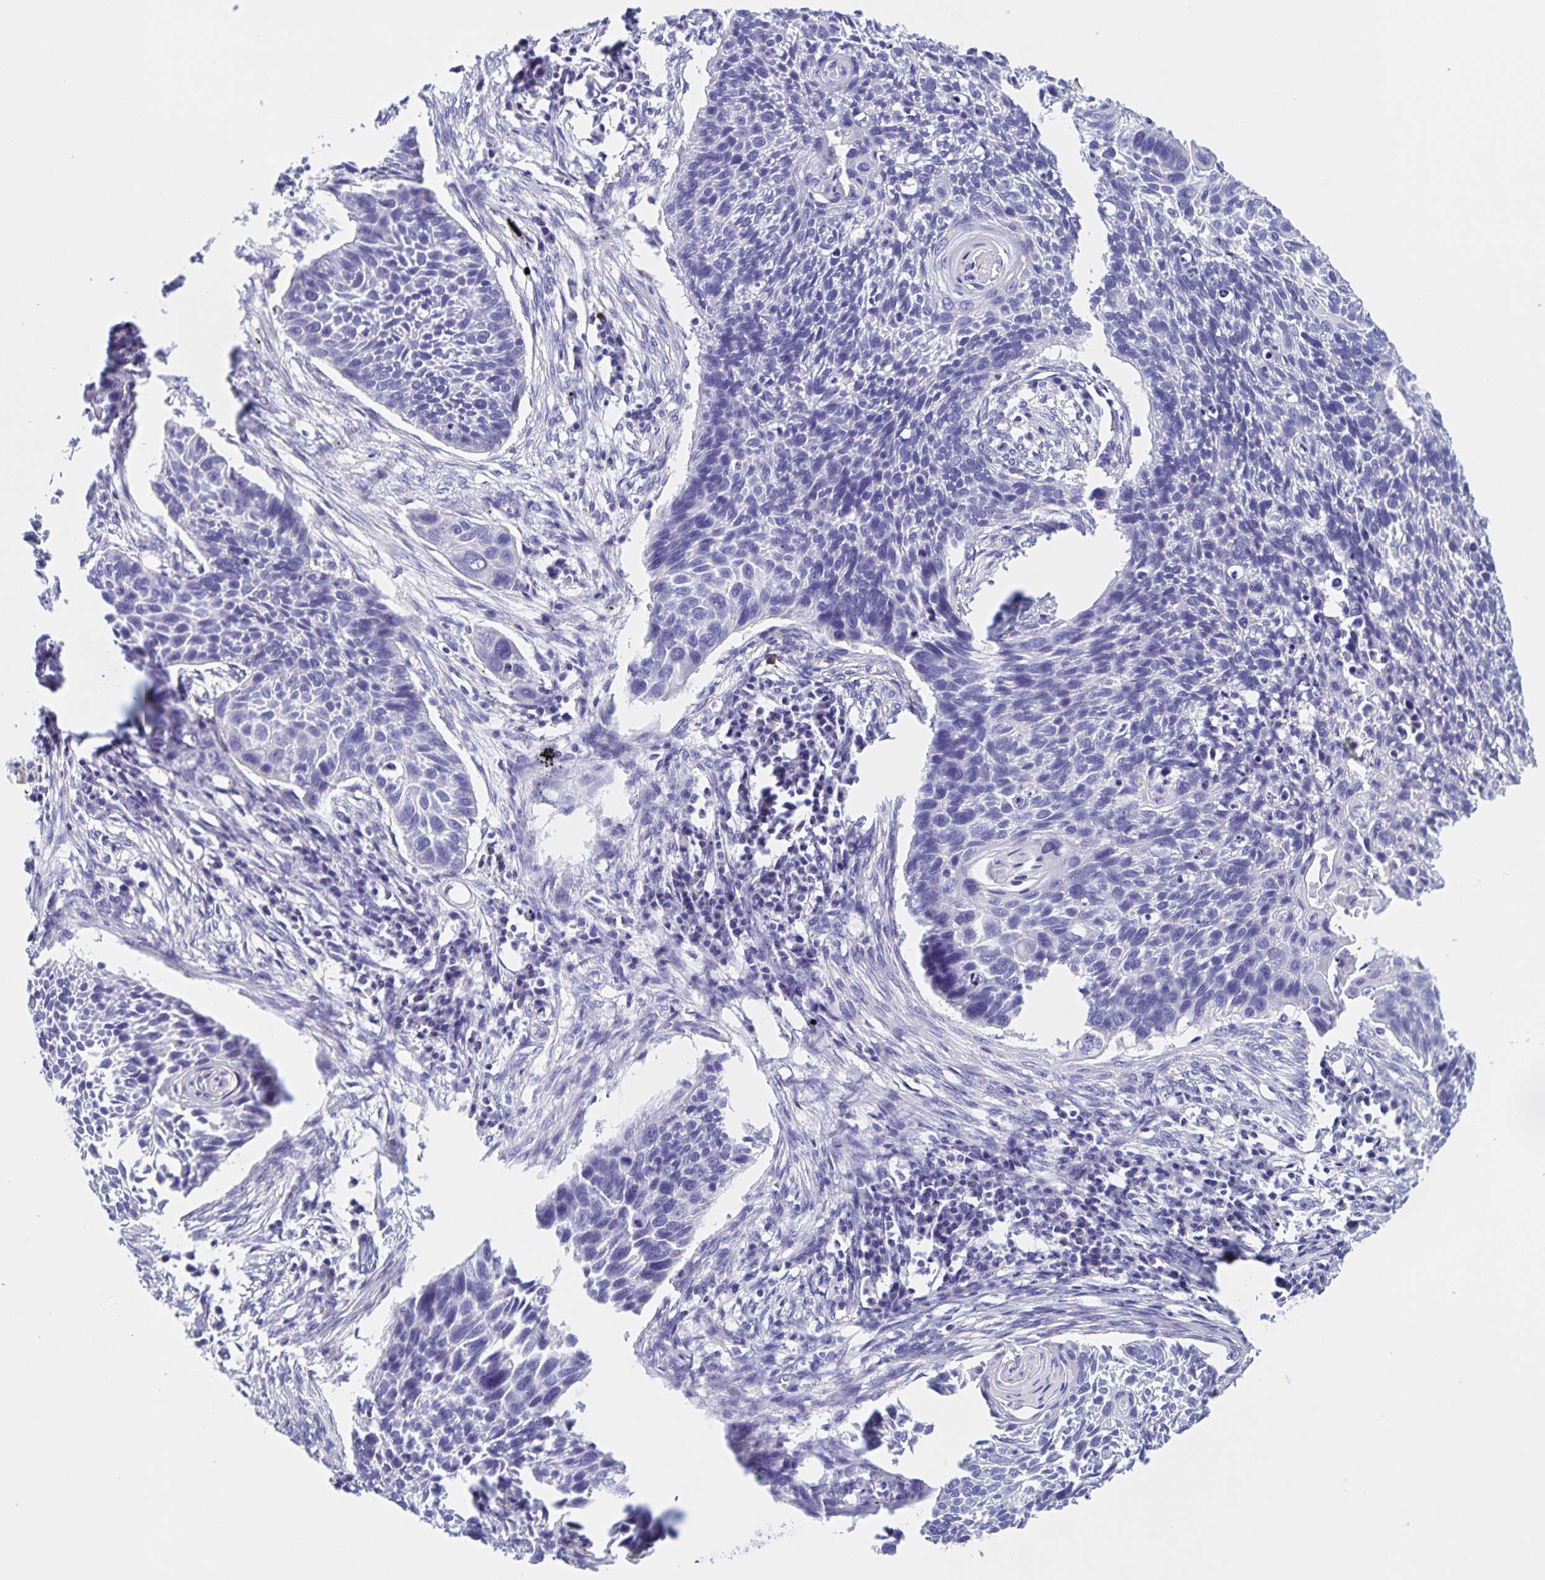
{"staining": {"intensity": "negative", "quantity": "none", "location": "none"}, "tissue": "lung cancer", "cell_type": "Tumor cells", "image_type": "cancer", "snomed": [{"axis": "morphology", "description": "Squamous cell carcinoma, NOS"}, {"axis": "topography", "description": "Lung"}], "caption": "Tumor cells show no significant expression in lung squamous cell carcinoma.", "gene": "CATSPER4", "patient": {"sex": "male", "age": 78}}